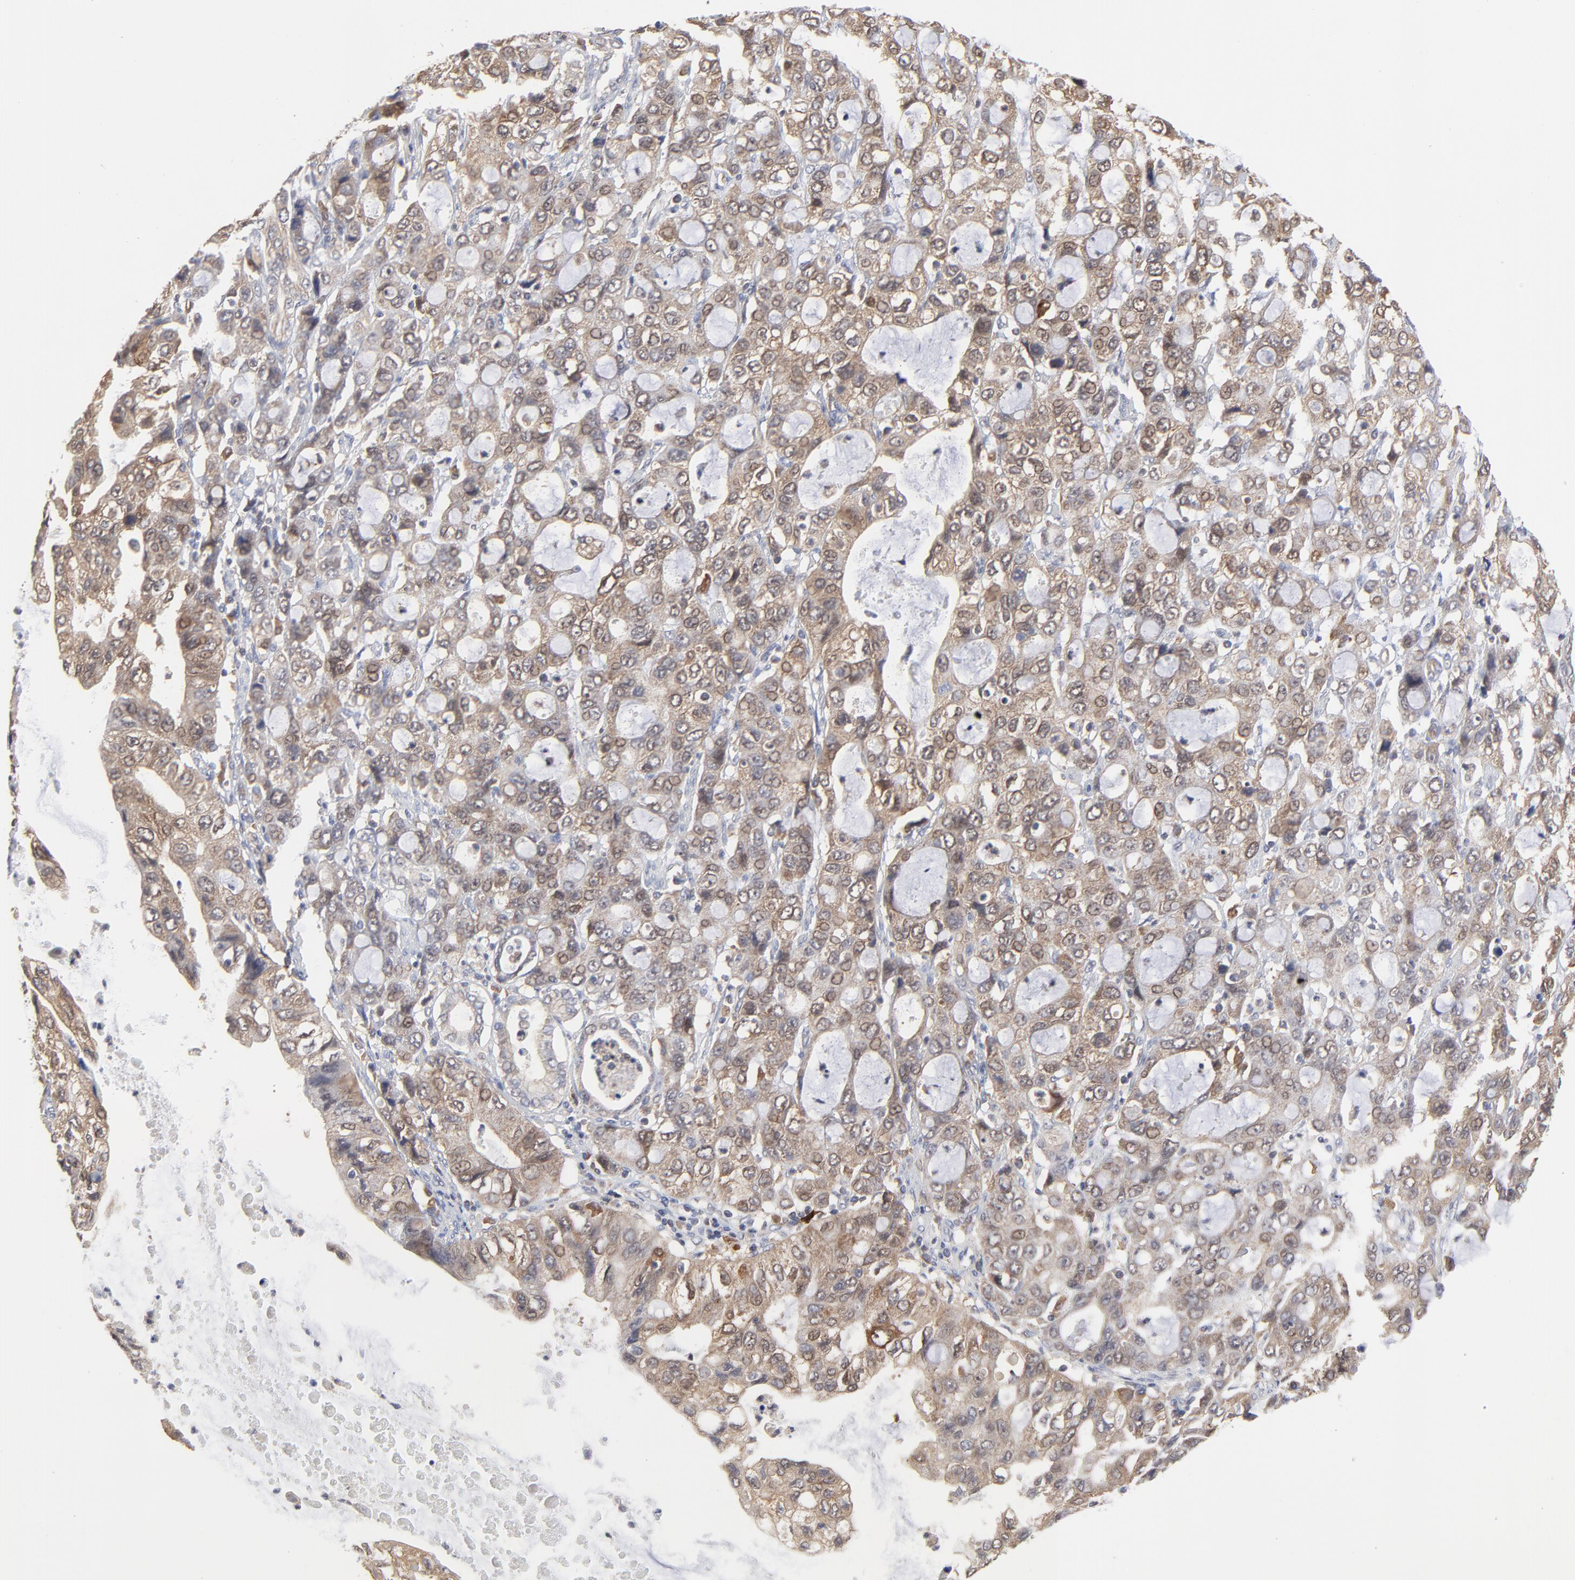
{"staining": {"intensity": "moderate", "quantity": ">75%", "location": "cytoplasmic/membranous"}, "tissue": "stomach cancer", "cell_type": "Tumor cells", "image_type": "cancer", "snomed": [{"axis": "morphology", "description": "Adenocarcinoma, NOS"}, {"axis": "topography", "description": "Stomach, upper"}], "caption": "Stomach cancer was stained to show a protein in brown. There is medium levels of moderate cytoplasmic/membranous staining in approximately >75% of tumor cells.", "gene": "RAB9A", "patient": {"sex": "female", "age": 52}}